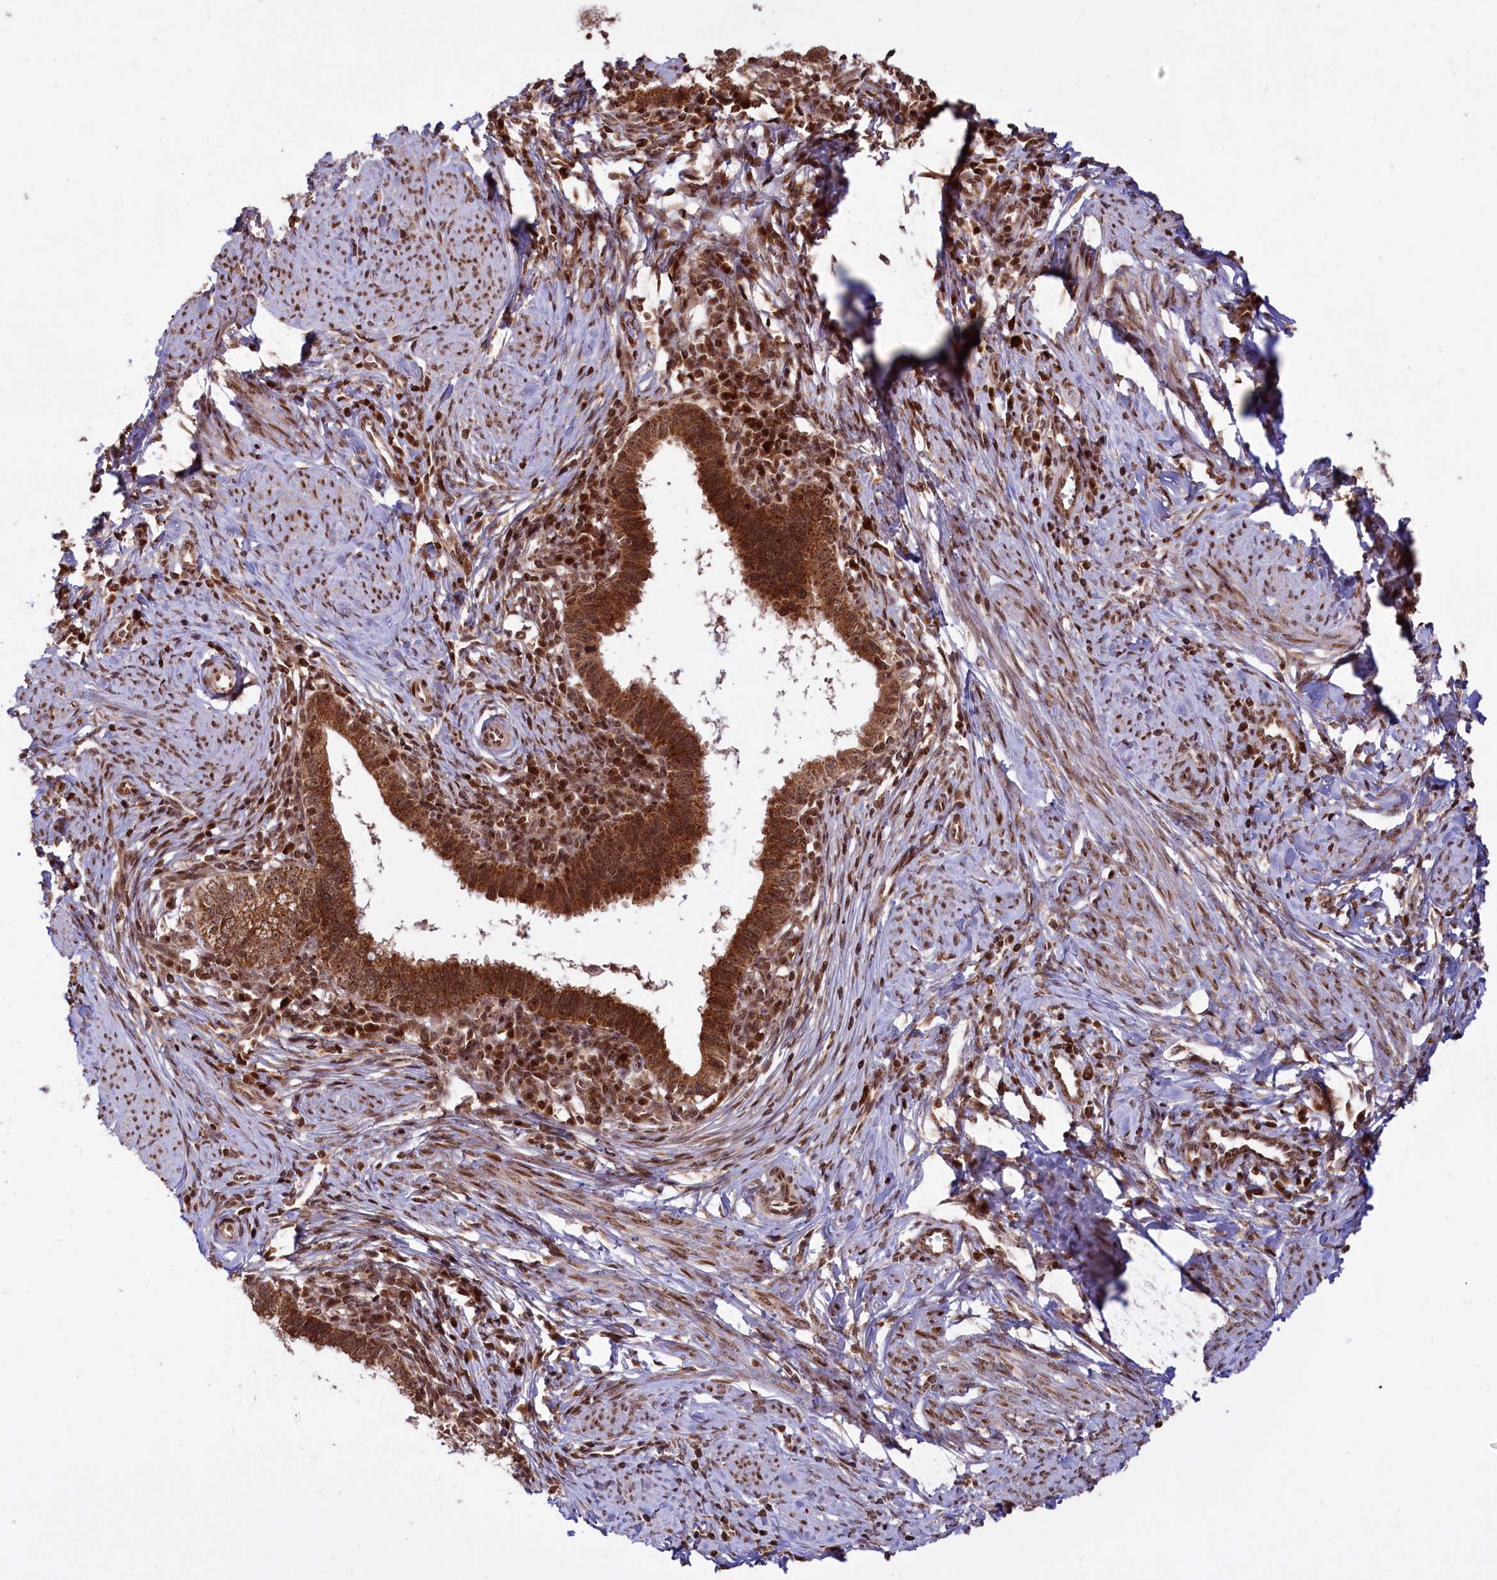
{"staining": {"intensity": "strong", "quantity": ">75%", "location": "cytoplasmic/membranous,nuclear"}, "tissue": "cervical cancer", "cell_type": "Tumor cells", "image_type": "cancer", "snomed": [{"axis": "morphology", "description": "Adenocarcinoma, NOS"}, {"axis": "topography", "description": "Cervix"}], "caption": "Immunohistochemistry photomicrograph of cervical cancer (adenocarcinoma) stained for a protein (brown), which demonstrates high levels of strong cytoplasmic/membranous and nuclear expression in approximately >75% of tumor cells.", "gene": "PHC3", "patient": {"sex": "female", "age": 36}}